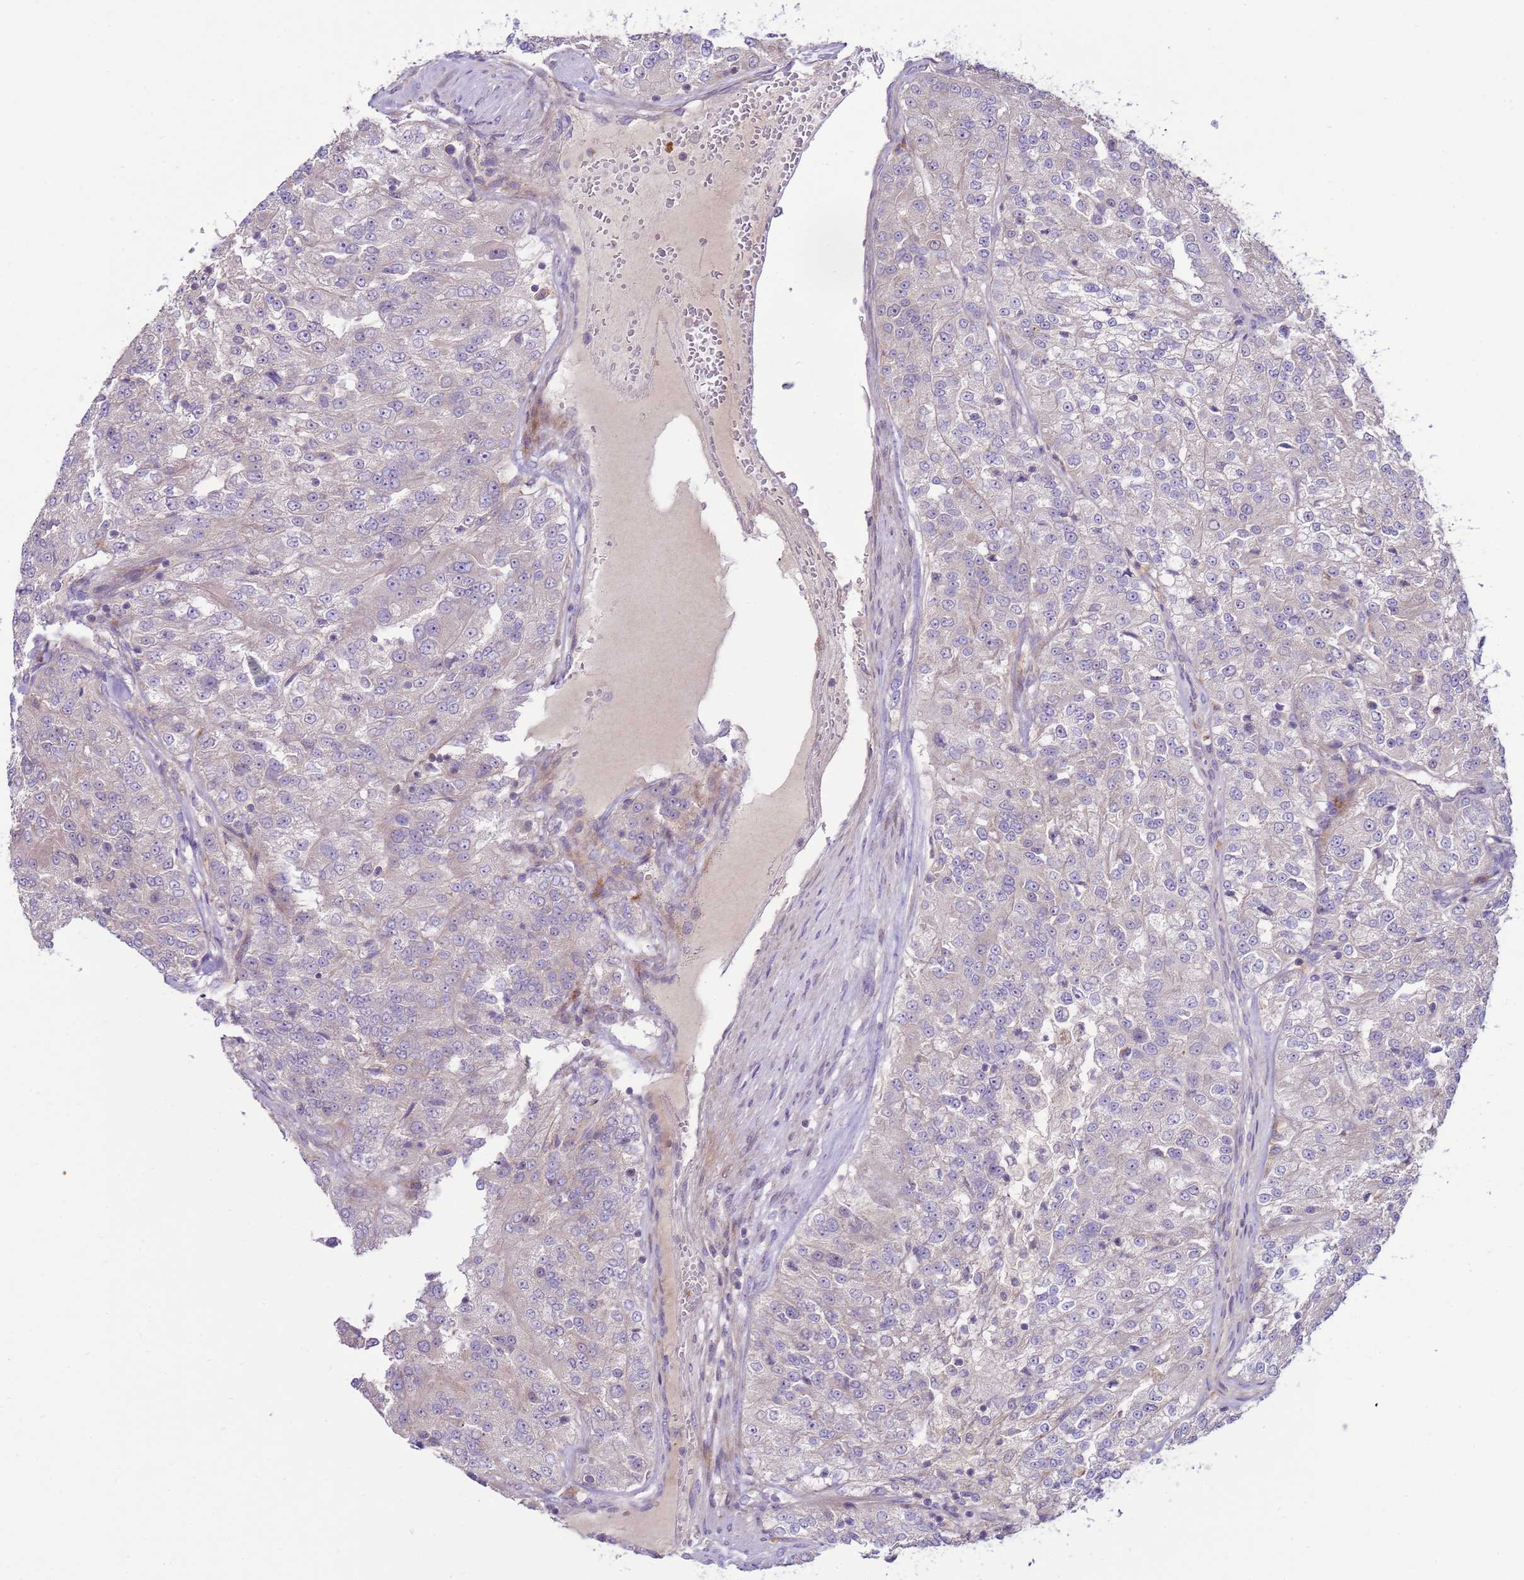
{"staining": {"intensity": "negative", "quantity": "none", "location": "none"}, "tissue": "renal cancer", "cell_type": "Tumor cells", "image_type": "cancer", "snomed": [{"axis": "morphology", "description": "Adenocarcinoma, NOS"}, {"axis": "topography", "description": "Kidney"}], "caption": "Immunohistochemical staining of human renal adenocarcinoma reveals no significant staining in tumor cells.", "gene": "ZNF624", "patient": {"sex": "female", "age": 63}}